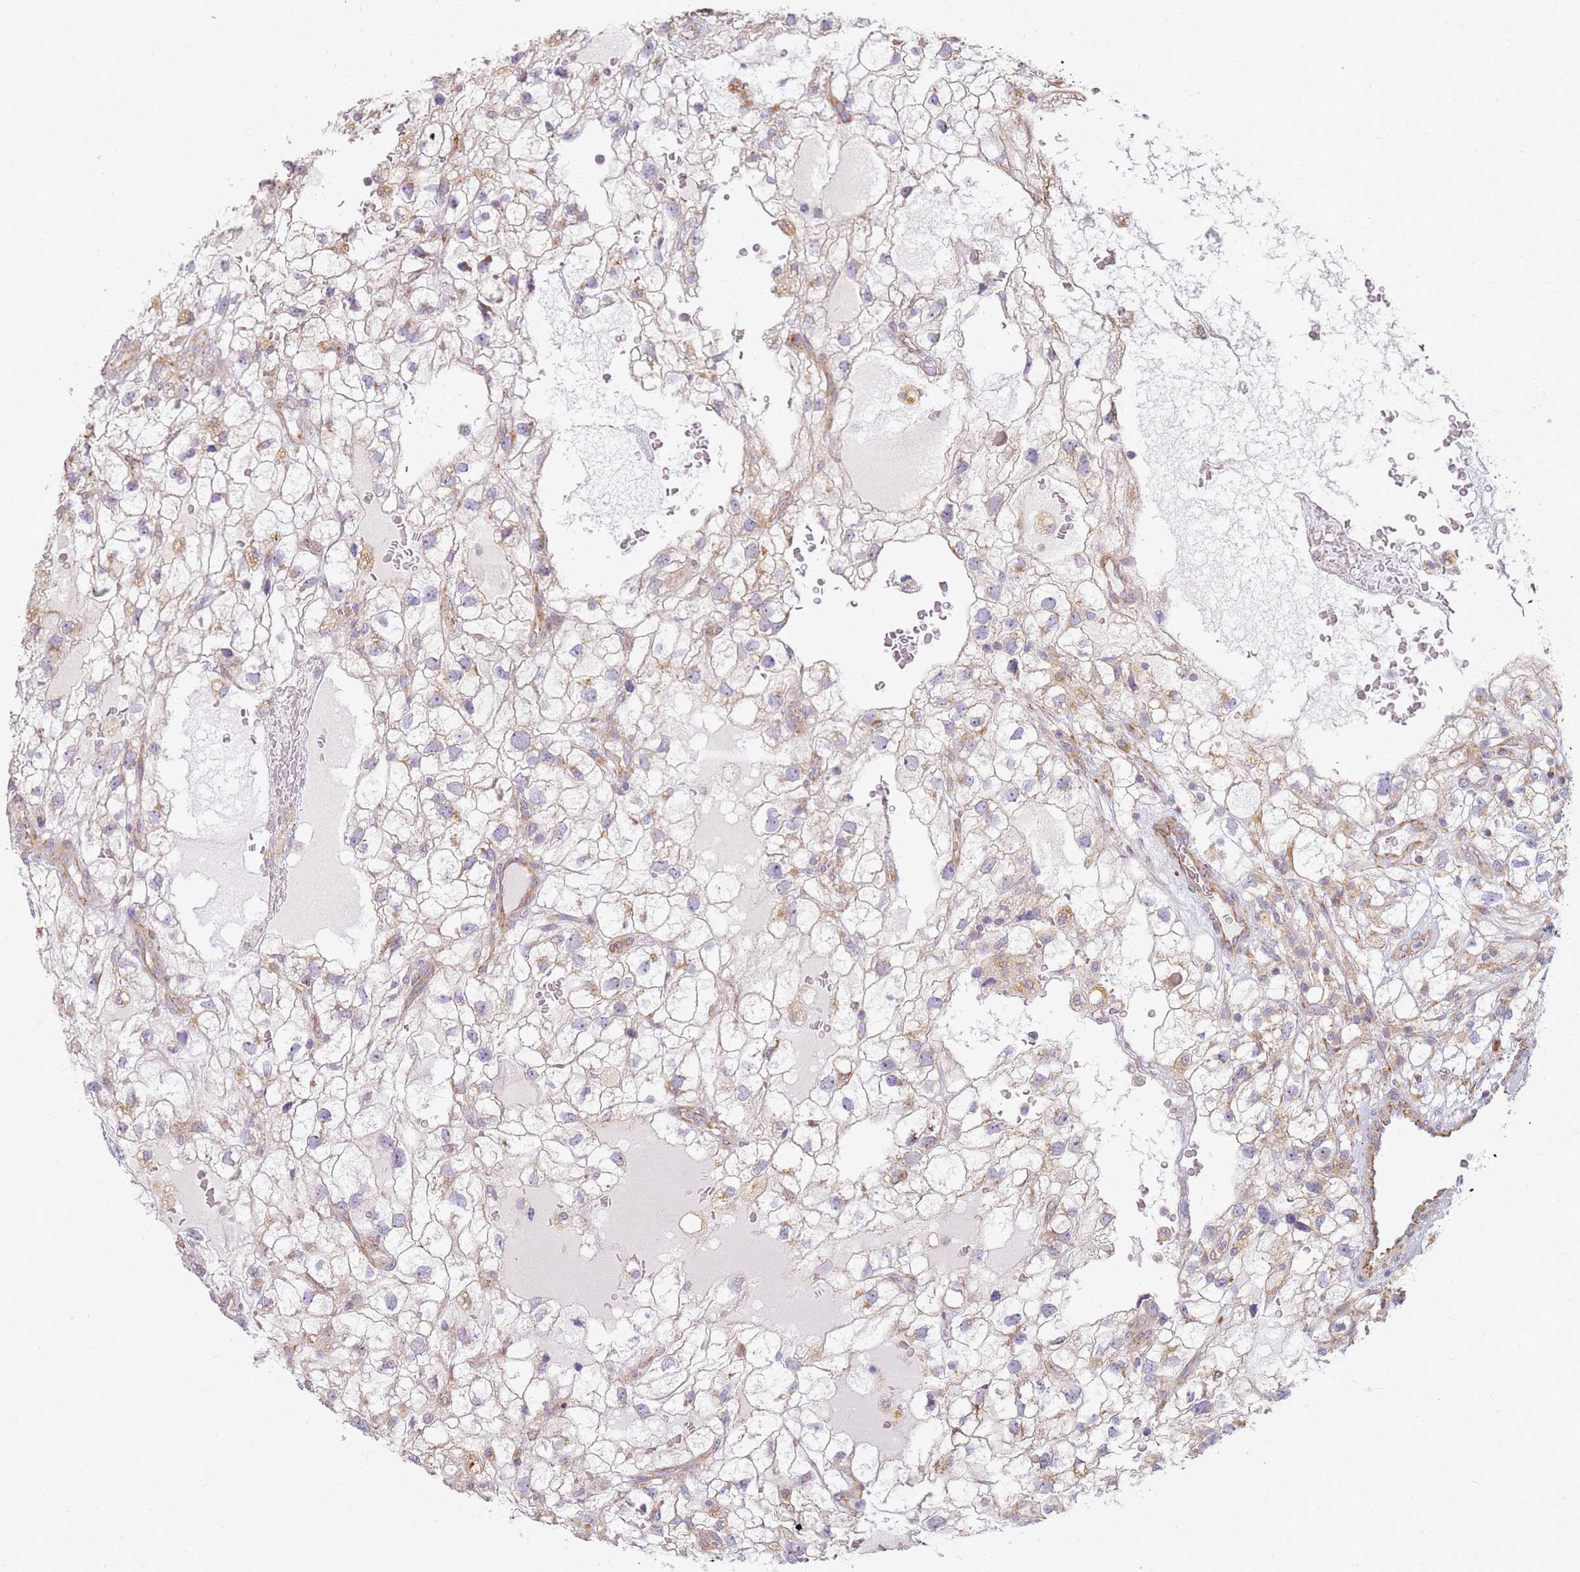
{"staining": {"intensity": "negative", "quantity": "none", "location": "none"}, "tissue": "renal cancer", "cell_type": "Tumor cells", "image_type": "cancer", "snomed": [{"axis": "morphology", "description": "Adenocarcinoma, NOS"}, {"axis": "topography", "description": "Kidney"}], "caption": "Immunohistochemical staining of adenocarcinoma (renal) displays no significant positivity in tumor cells.", "gene": "PROKR2", "patient": {"sex": "male", "age": 59}}